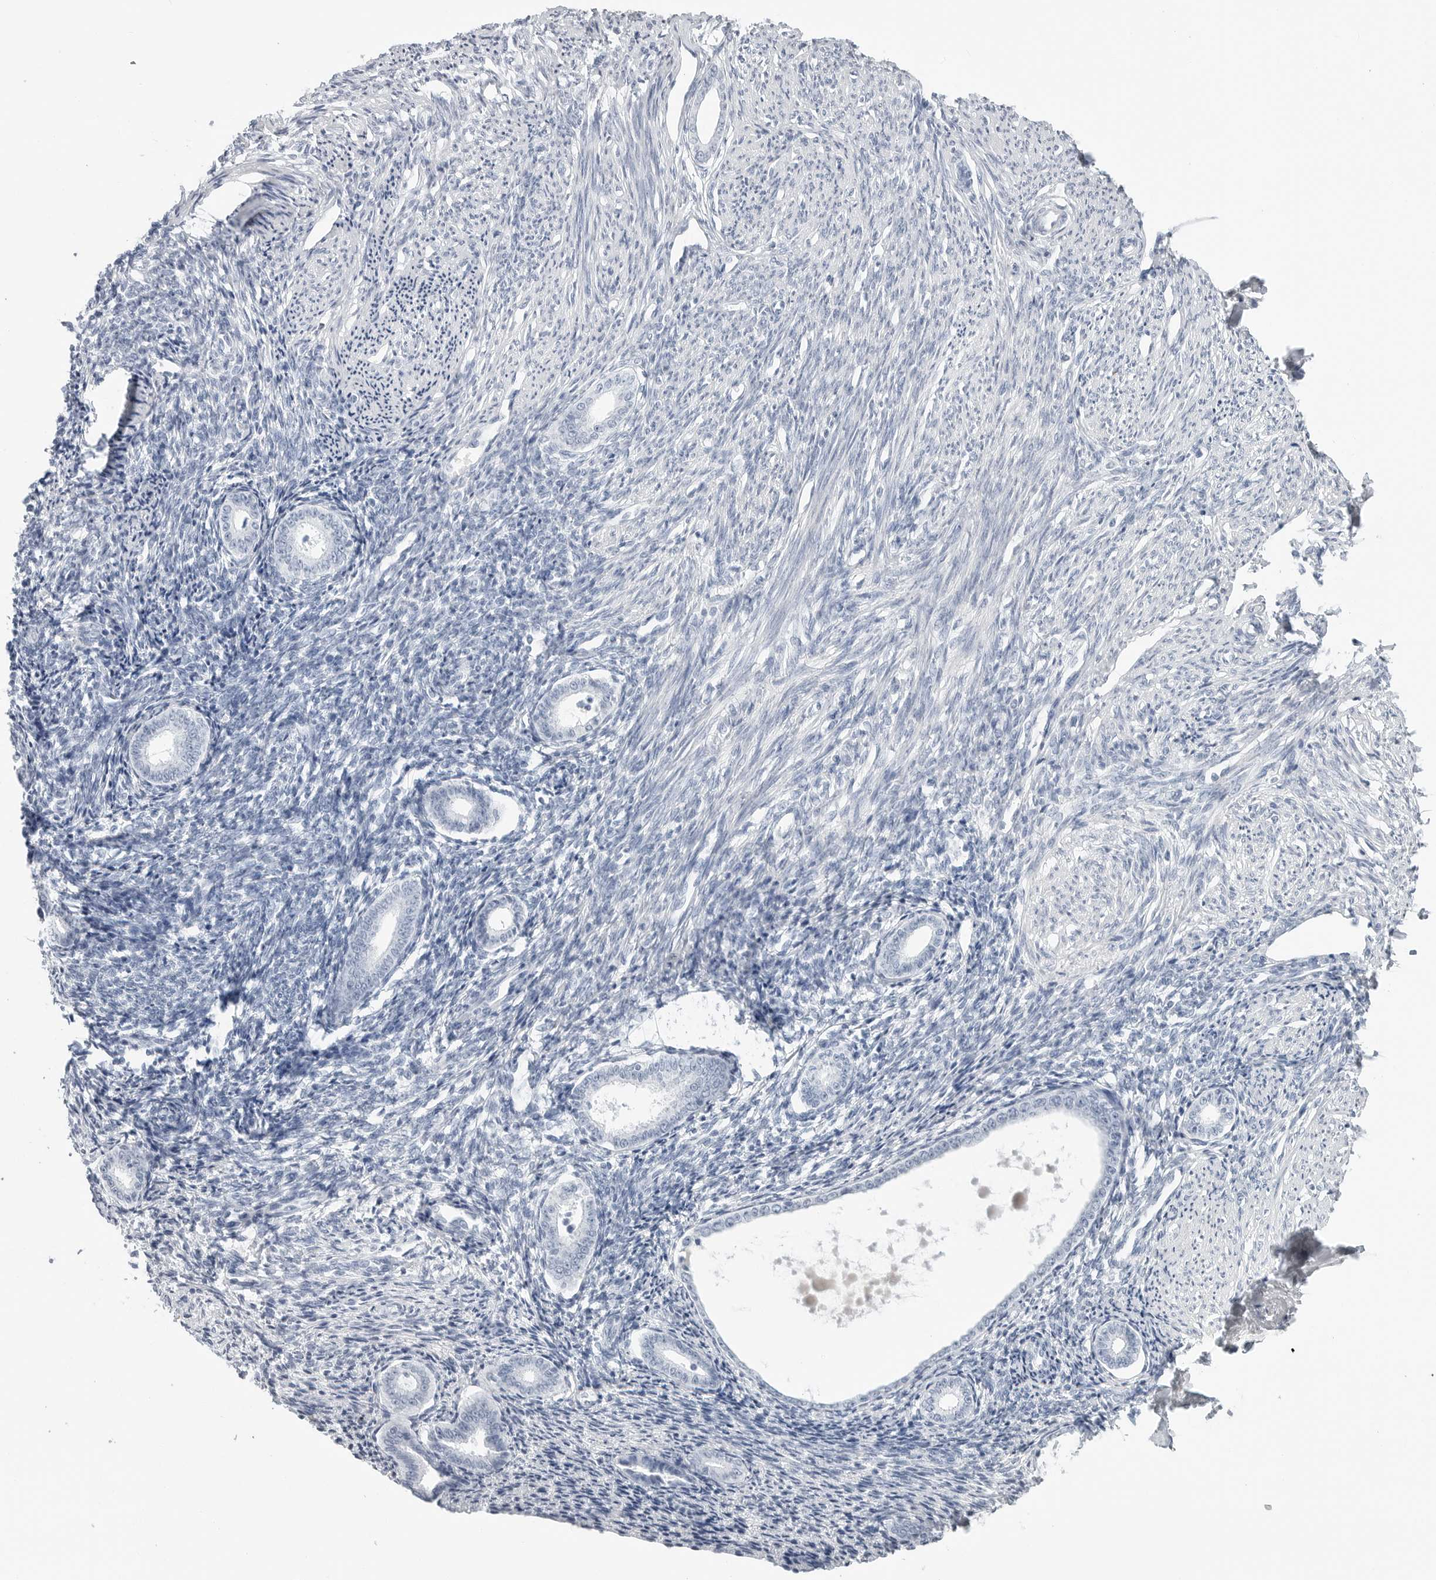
{"staining": {"intensity": "negative", "quantity": "none", "location": "none"}, "tissue": "endometrium", "cell_type": "Cells in endometrial stroma", "image_type": "normal", "snomed": [{"axis": "morphology", "description": "Normal tissue, NOS"}, {"axis": "topography", "description": "Endometrium"}], "caption": "This is an immunohistochemistry micrograph of benign endometrium. There is no staining in cells in endometrial stroma.", "gene": "AMPD1", "patient": {"sex": "female", "age": 56}}